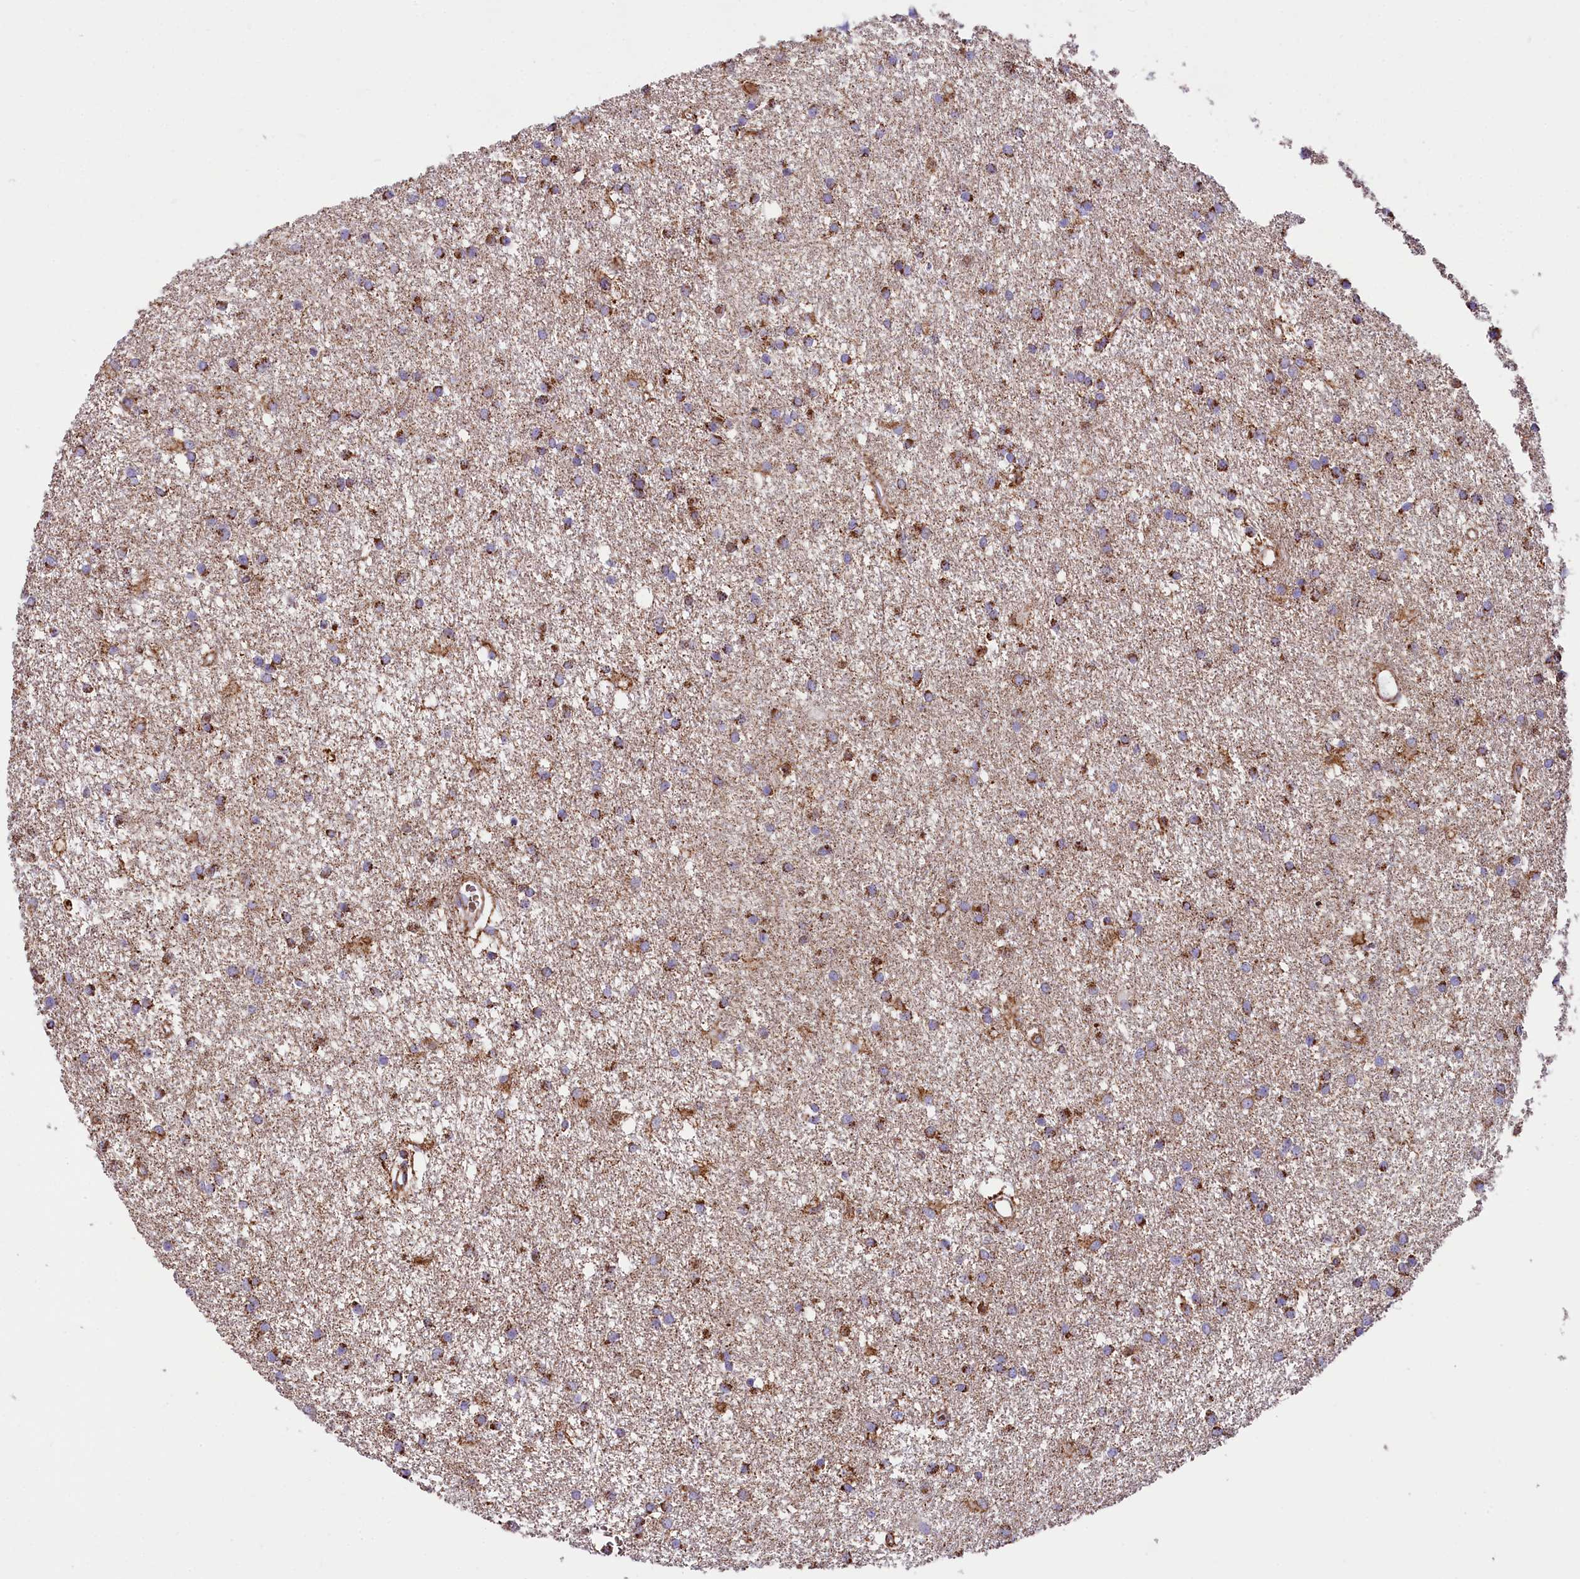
{"staining": {"intensity": "moderate", "quantity": ">75%", "location": "cytoplasmic/membranous"}, "tissue": "glioma", "cell_type": "Tumor cells", "image_type": "cancer", "snomed": [{"axis": "morphology", "description": "Glioma, malignant, High grade"}, {"axis": "topography", "description": "Brain"}], "caption": "There is medium levels of moderate cytoplasmic/membranous staining in tumor cells of malignant glioma (high-grade), as demonstrated by immunohistochemical staining (brown color).", "gene": "NDUFA8", "patient": {"sex": "male", "age": 77}}